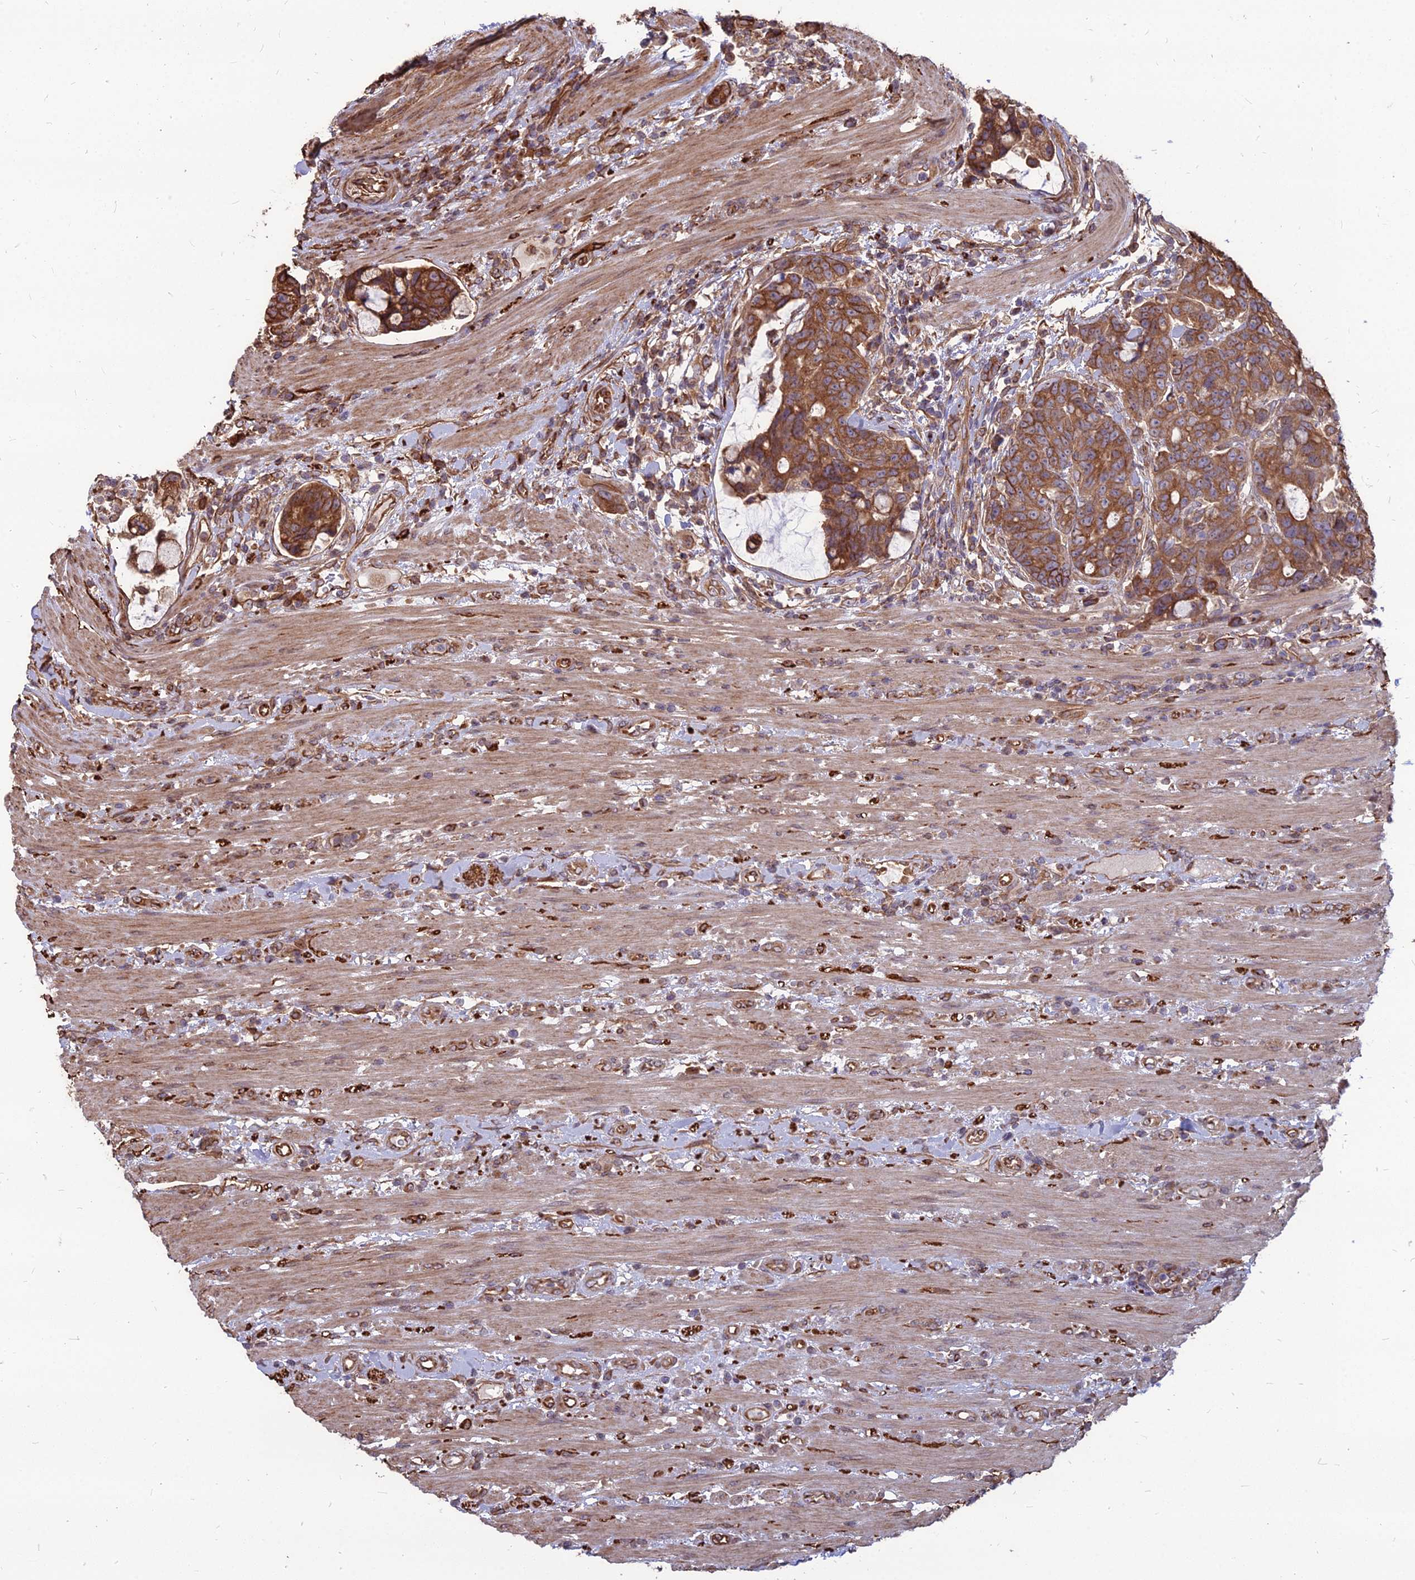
{"staining": {"intensity": "strong", "quantity": ">75%", "location": "cytoplasmic/membranous"}, "tissue": "colorectal cancer", "cell_type": "Tumor cells", "image_type": "cancer", "snomed": [{"axis": "morphology", "description": "Adenocarcinoma, NOS"}, {"axis": "topography", "description": "Colon"}], "caption": "A high amount of strong cytoplasmic/membranous staining is seen in about >75% of tumor cells in adenocarcinoma (colorectal) tissue.", "gene": "LSM6", "patient": {"sex": "female", "age": 82}}